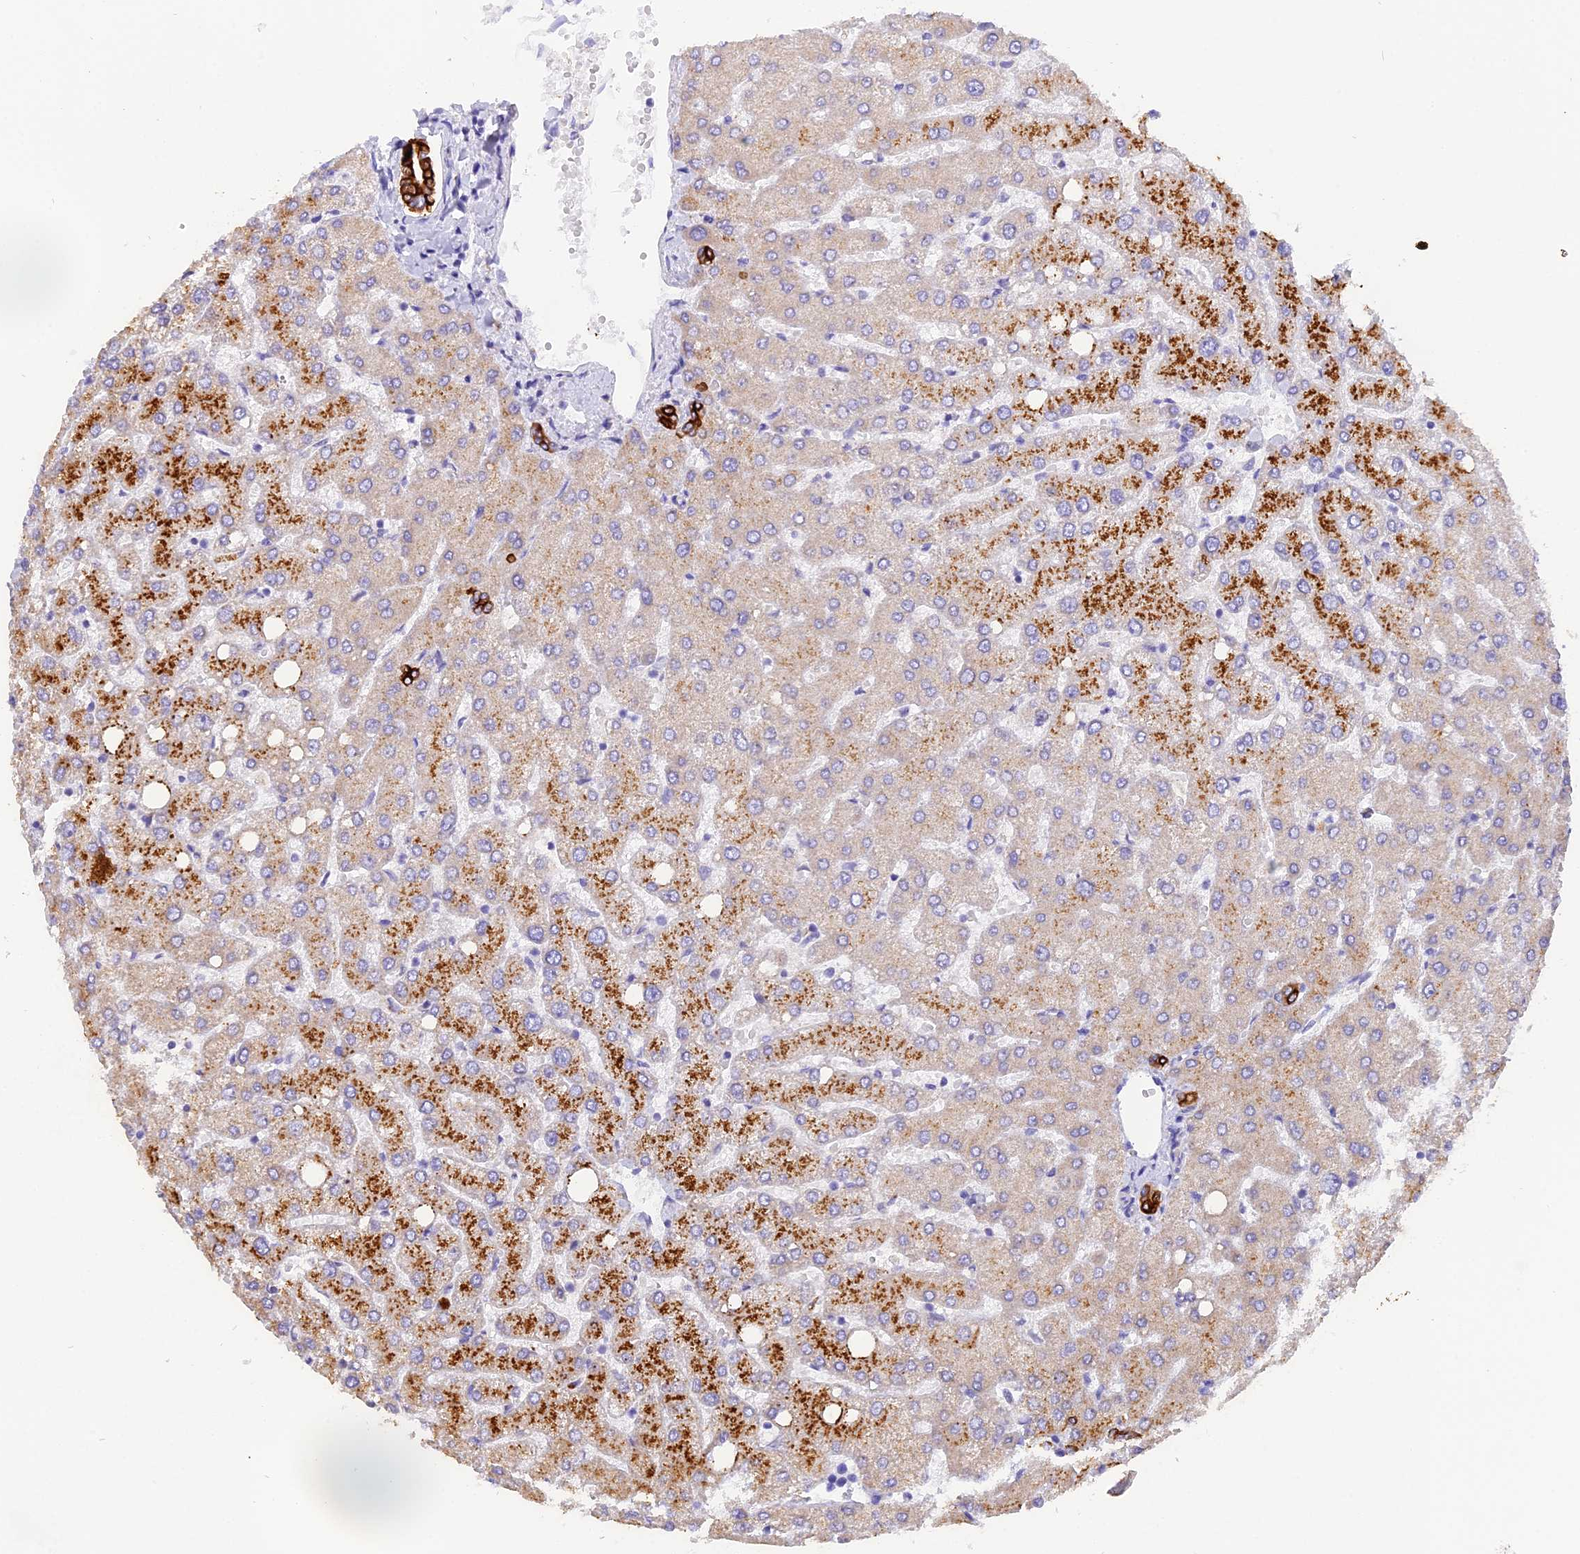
{"staining": {"intensity": "strong", "quantity": ">75%", "location": "cytoplasmic/membranous"}, "tissue": "liver", "cell_type": "Cholangiocytes", "image_type": "normal", "snomed": [{"axis": "morphology", "description": "Normal tissue, NOS"}, {"axis": "topography", "description": "Liver"}], "caption": "Cholangiocytes demonstrate high levels of strong cytoplasmic/membranous positivity in about >75% of cells in unremarkable human liver.", "gene": "PKIA", "patient": {"sex": "female", "age": 54}}